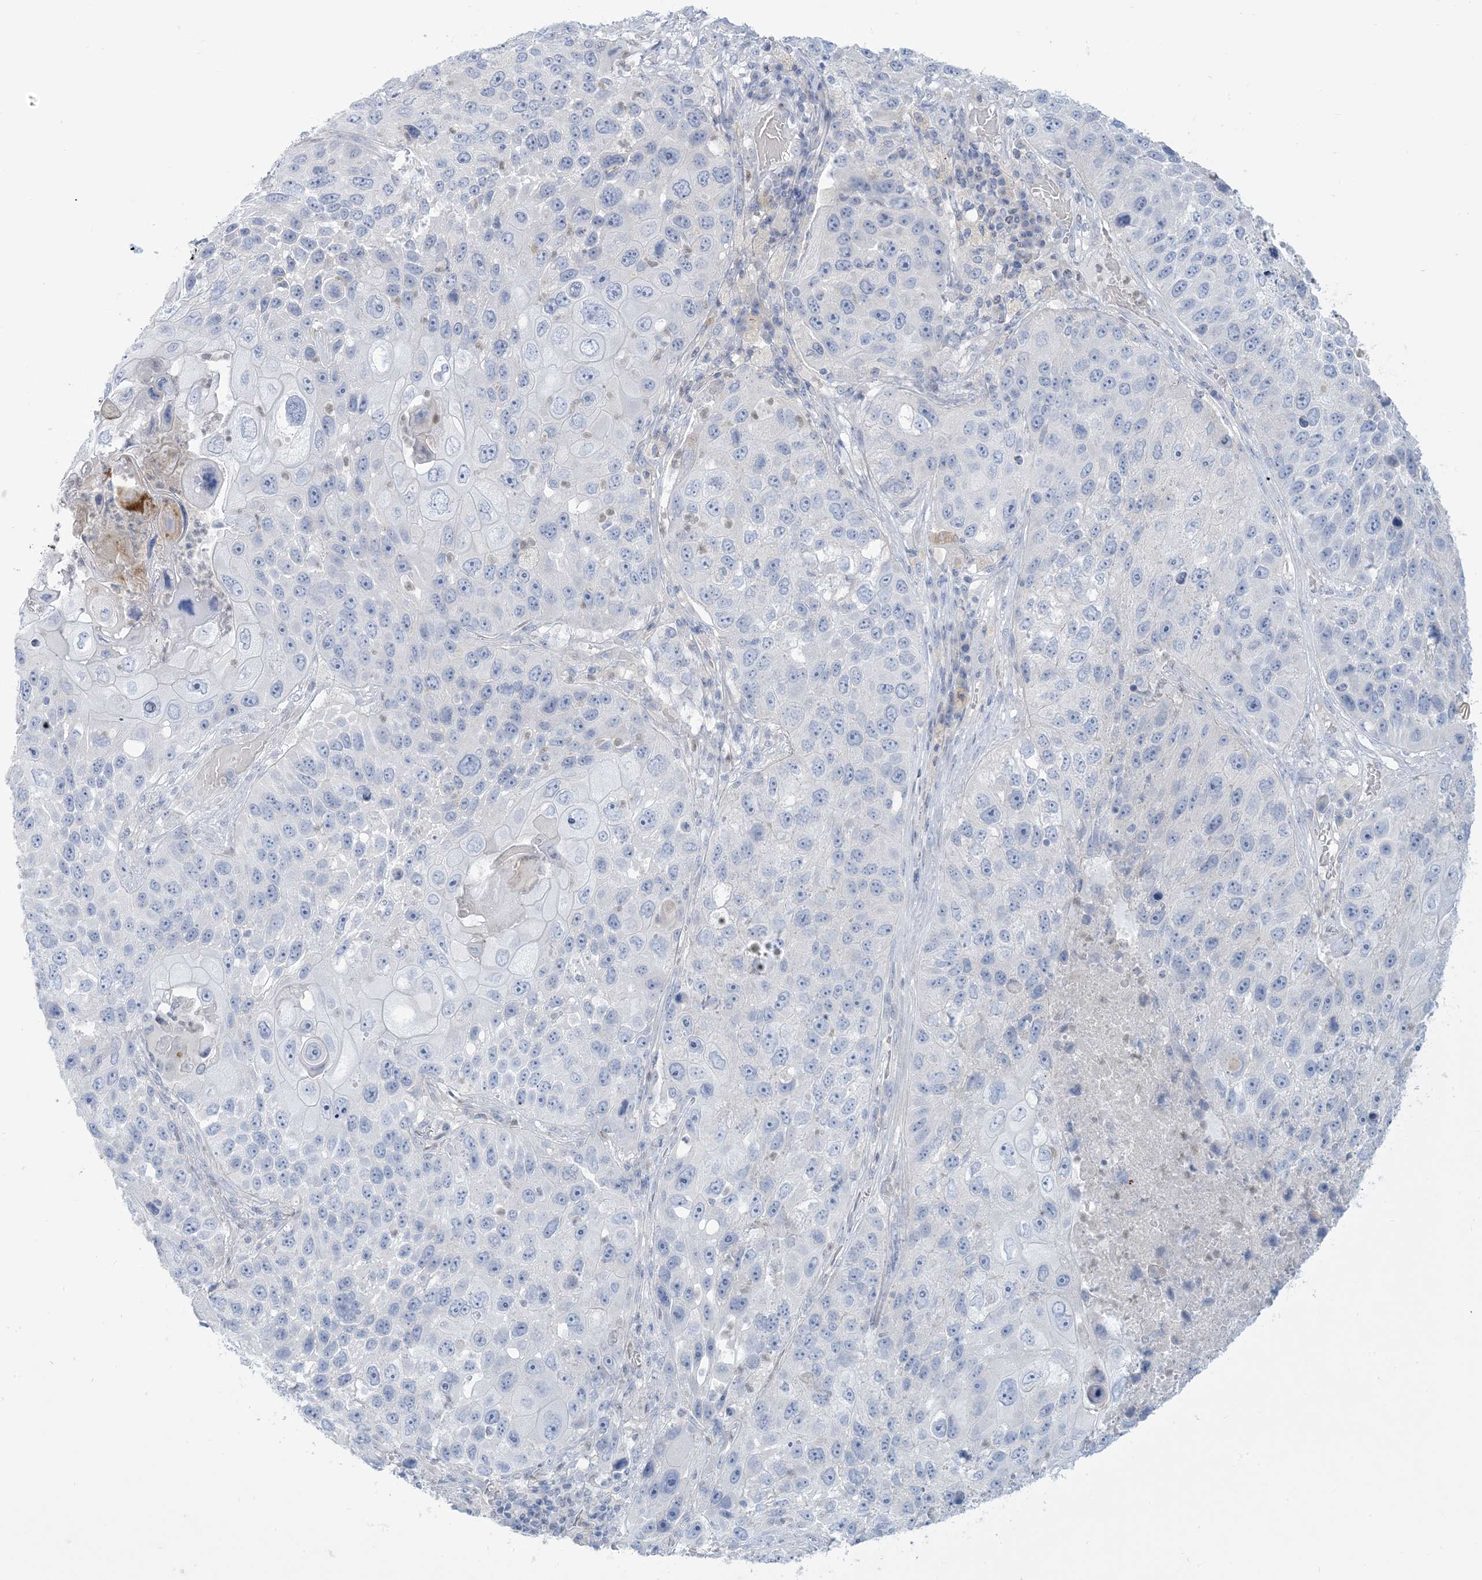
{"staining": {"intensity": "negative", "quantity": "none", "location": "none"}, "tissue": "lung cancer", "cell_type": "Tumor cells", "image_type": "cancer", "snomed": [{"axis": "morphology", "description": "Squamous cell carcinoma, NOS"}, {"axis": "topography", "description": "Lung"}], "caption": "Tumor cells show no significant expression in lung cancer (squamous cell carcinoma).", "gene": "MTHFD2L", "patient": {"sex": "male", "age": 61}}